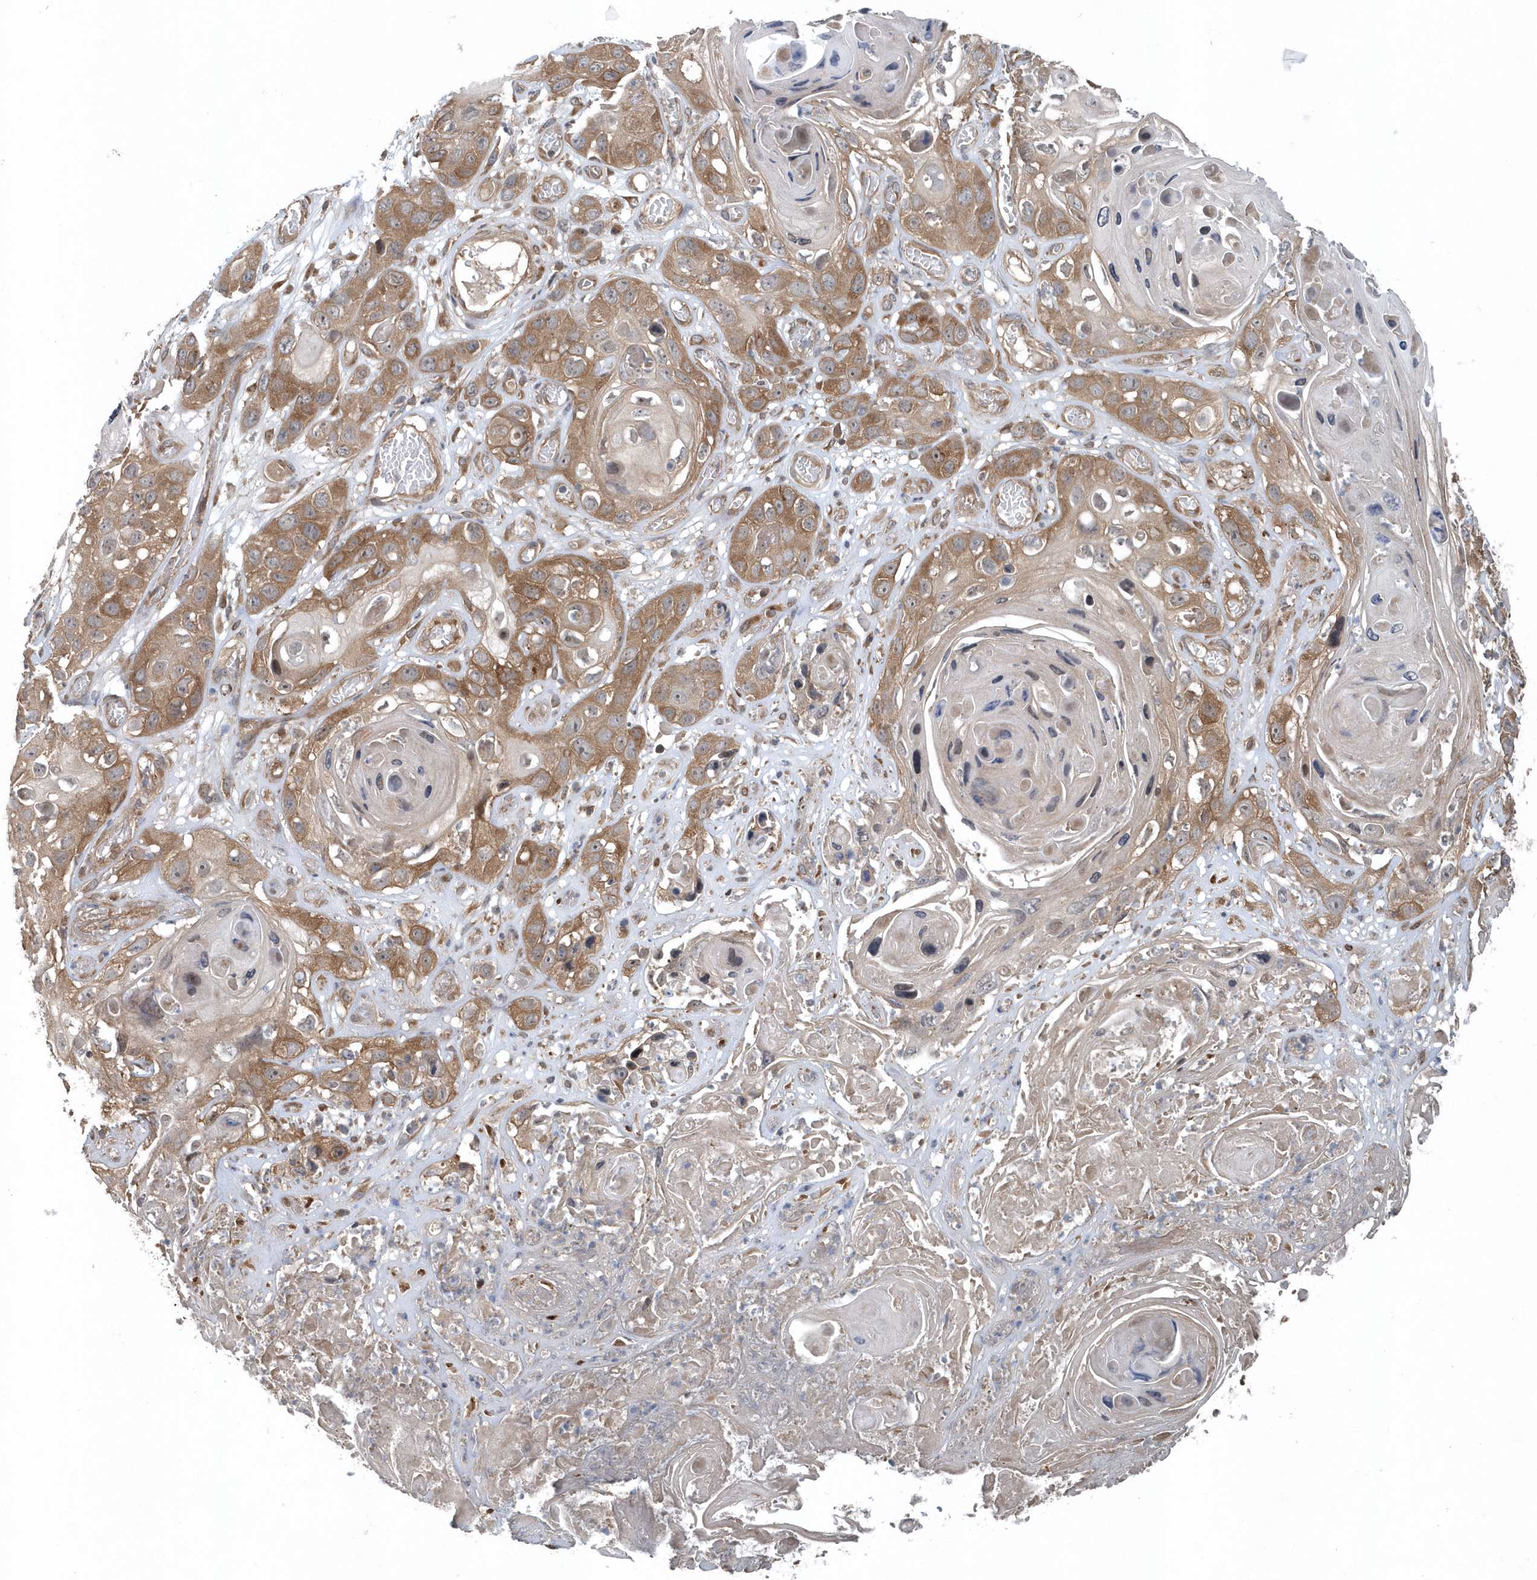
{"staining": {"intensity": "moderate", "quantity": "25%-75%", "location": "cytoplasmic/membranous"}, "tissue": "skin cancer", "cell_type": "Tumor cells", "image_type": "cancer", "snomed": [{"axis": "morphology", "description": "Squamous cell carcinoma, NOS"}, {"axis": "topography", "description": "Skin"}], "caption": "A medium amount of moderate cytoplasmic/membranous expression is seen in approximately 25%-75% of tumor cells in squamous cell carcinoma (skin) tissue.", "gene": "MCC", "patient": {"sex": "male", "age": 55}}